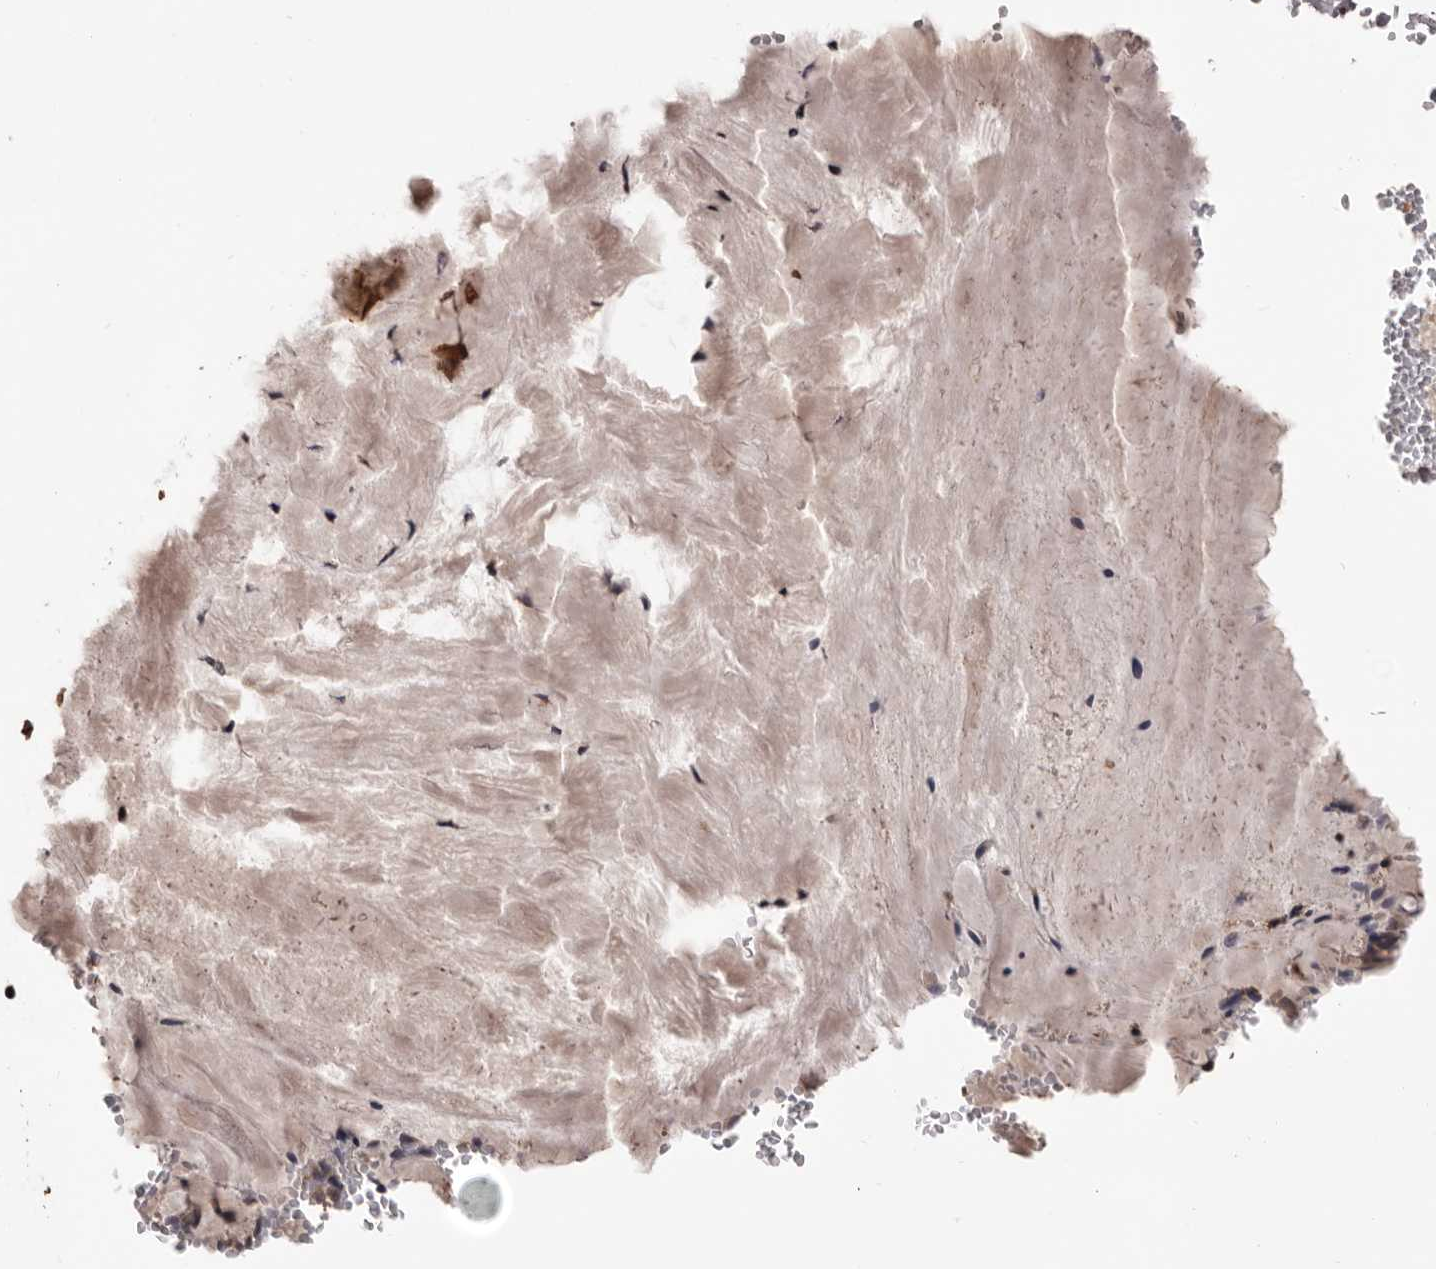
{"staining": {"intensity": "moderate", "quantity": ">75%", "location": "cytoplasmic/membranous"}, "tissue": "bronchus", "cell_type": "Respiratory epithelial cells", "image_type": "normal", "snomed": [{"axis": "morphology", "description": "Normal tissue, NOS"}, {"axis": "topography", "description": "Cartilage tissue"}, {"axis": "topography", "description": "Bronchus"}], "caption": "High-magnification brightfield microscopy of normal bronchus stained with DAB (brown) and counterstained with hematoxylin (blue). respiratory epithelial cells exhibit moderate cytoplasmic/membranous expression is identified in about>75% of cells.", "gene": "ADAMTS2", "patient": {"sex": "female", "age": 73}}